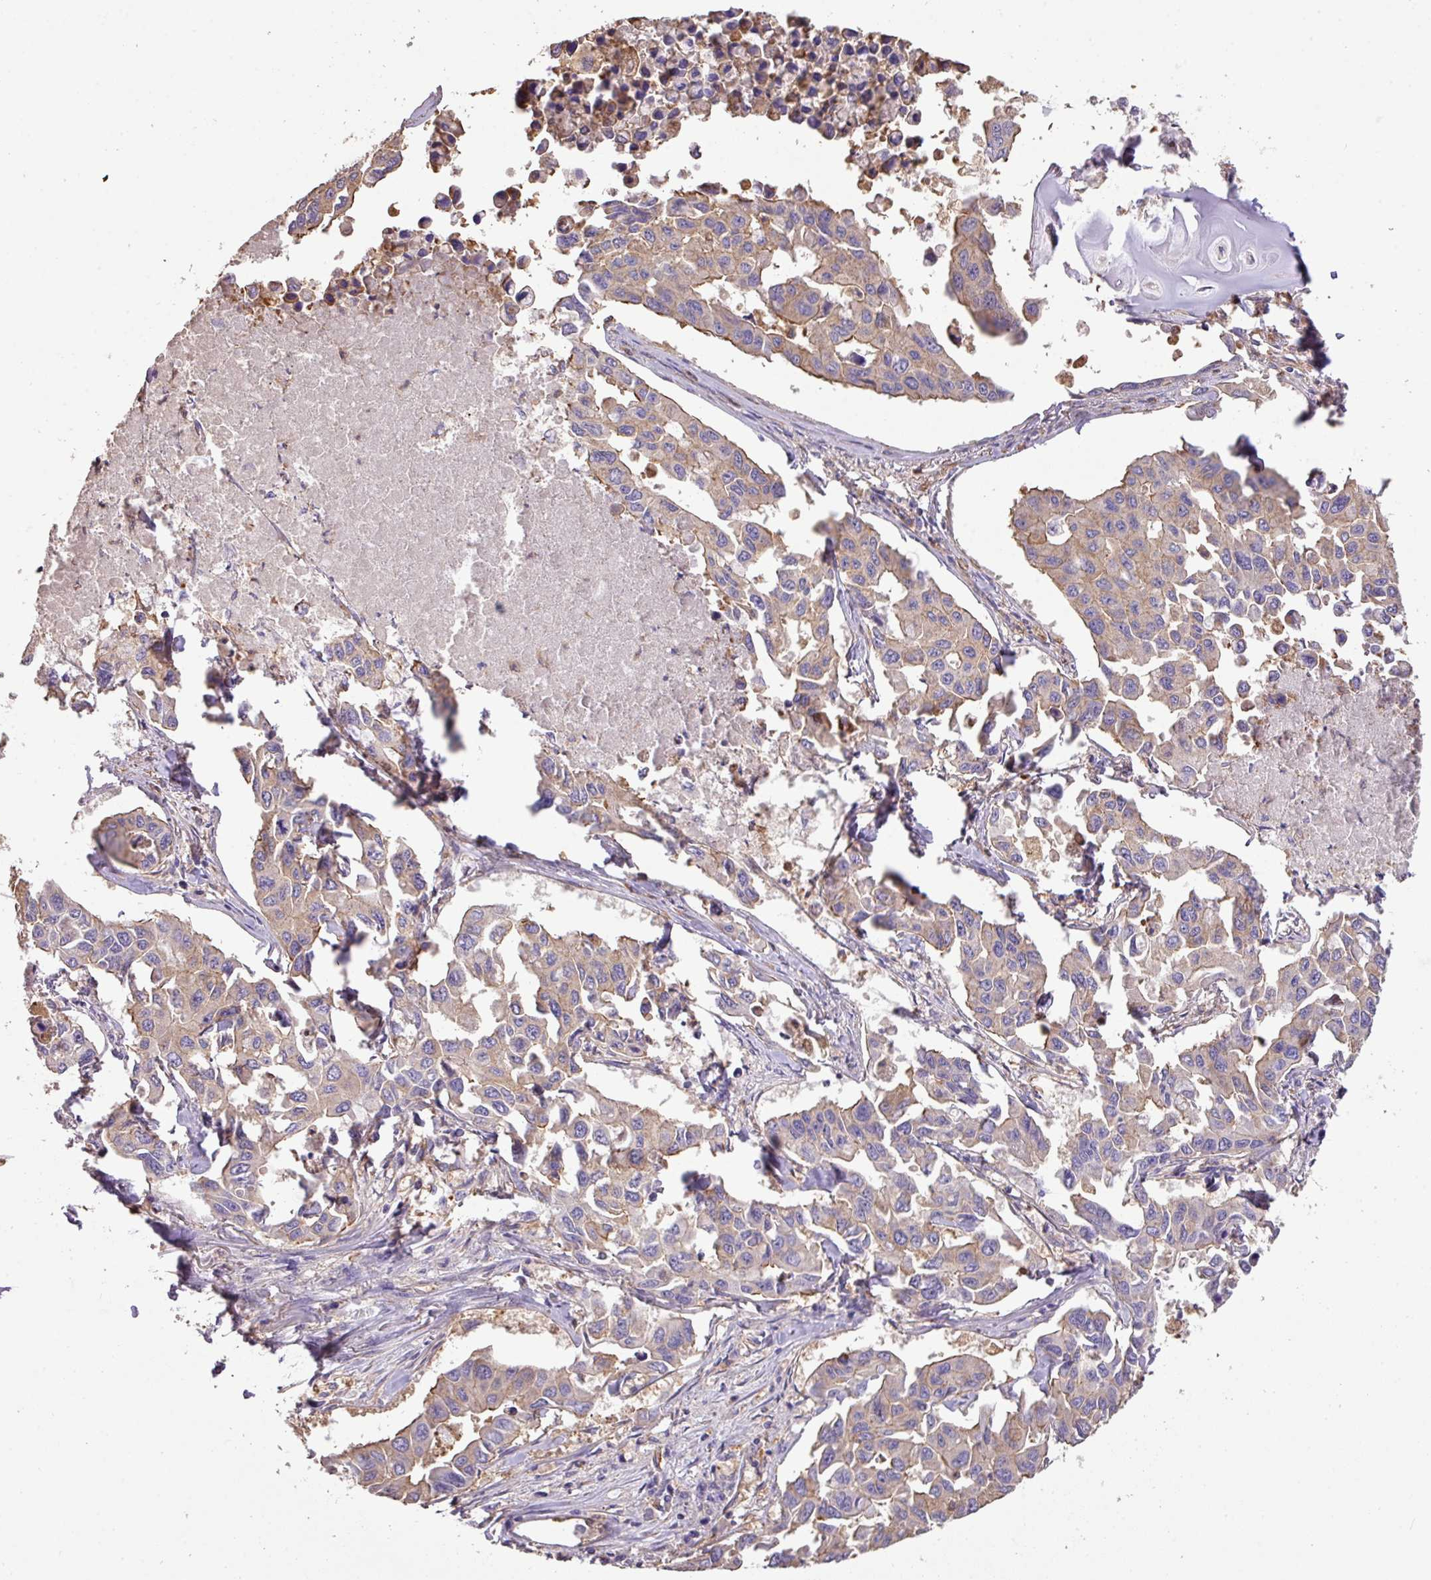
{"staining": {"intensity": "weak", "quantity": ">75%", "location": "cytoplasmic/membranous"}, "tissue": "lung cancer", "cell_type": "Tumor cells", "image_type": "cancer", "snomed": [{"axis": "morphology", "description": "Adenocarcinoma, NOS"}, {"axis": "topography", "description": "Lung"}], "caption": "Immunohistochemical staining of human lung cancer shows low levels of weak cytoplasmic/membranous staining in about >75% of tumor cells.", "gene": "CALML4", "patient": {"sex": "male", "age": 64}}